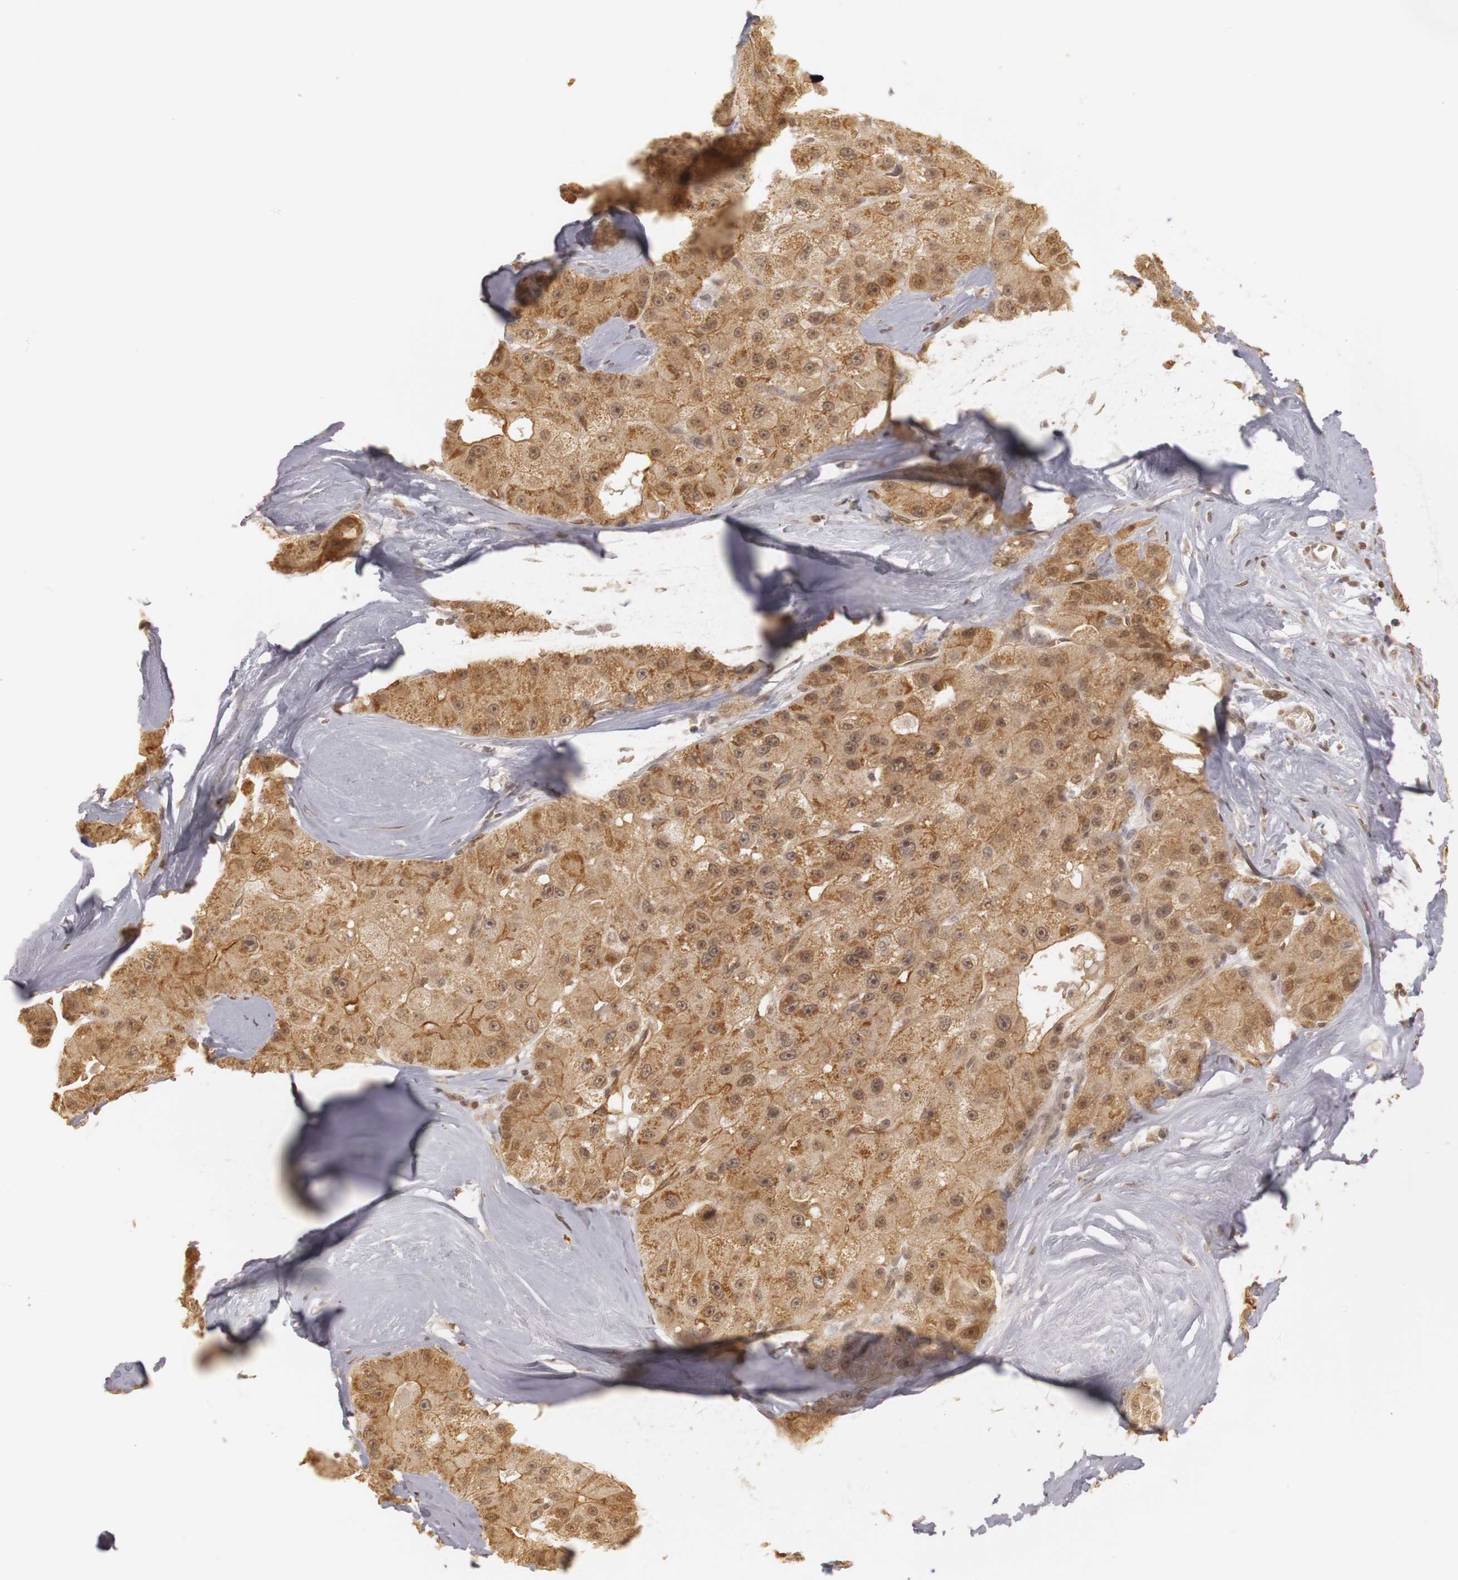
{"staining": {"intensity": "moderate", "quantity": ">75%", "location": "cytoplasmic/membranous,nuclear"}, "tissue": "liver cancer", "cell_type": "Tumor cells", "image_type": "cancer", "snomed": [{"axis": "morphology", "description": "Carcinoma, Hepatocellular, NOS"}, {"axis": "topography", "description": "Liver"}], "caption": "Tumor cells demonstrate medium levels of moderate cytoplasmic/membranous and nuclear positivity in approximately >75% of cells in human liver cancer (hepatocellular carcinoma).", "gene": "PLEKHA1", "patient": {"sex": "male", "age": 80}}